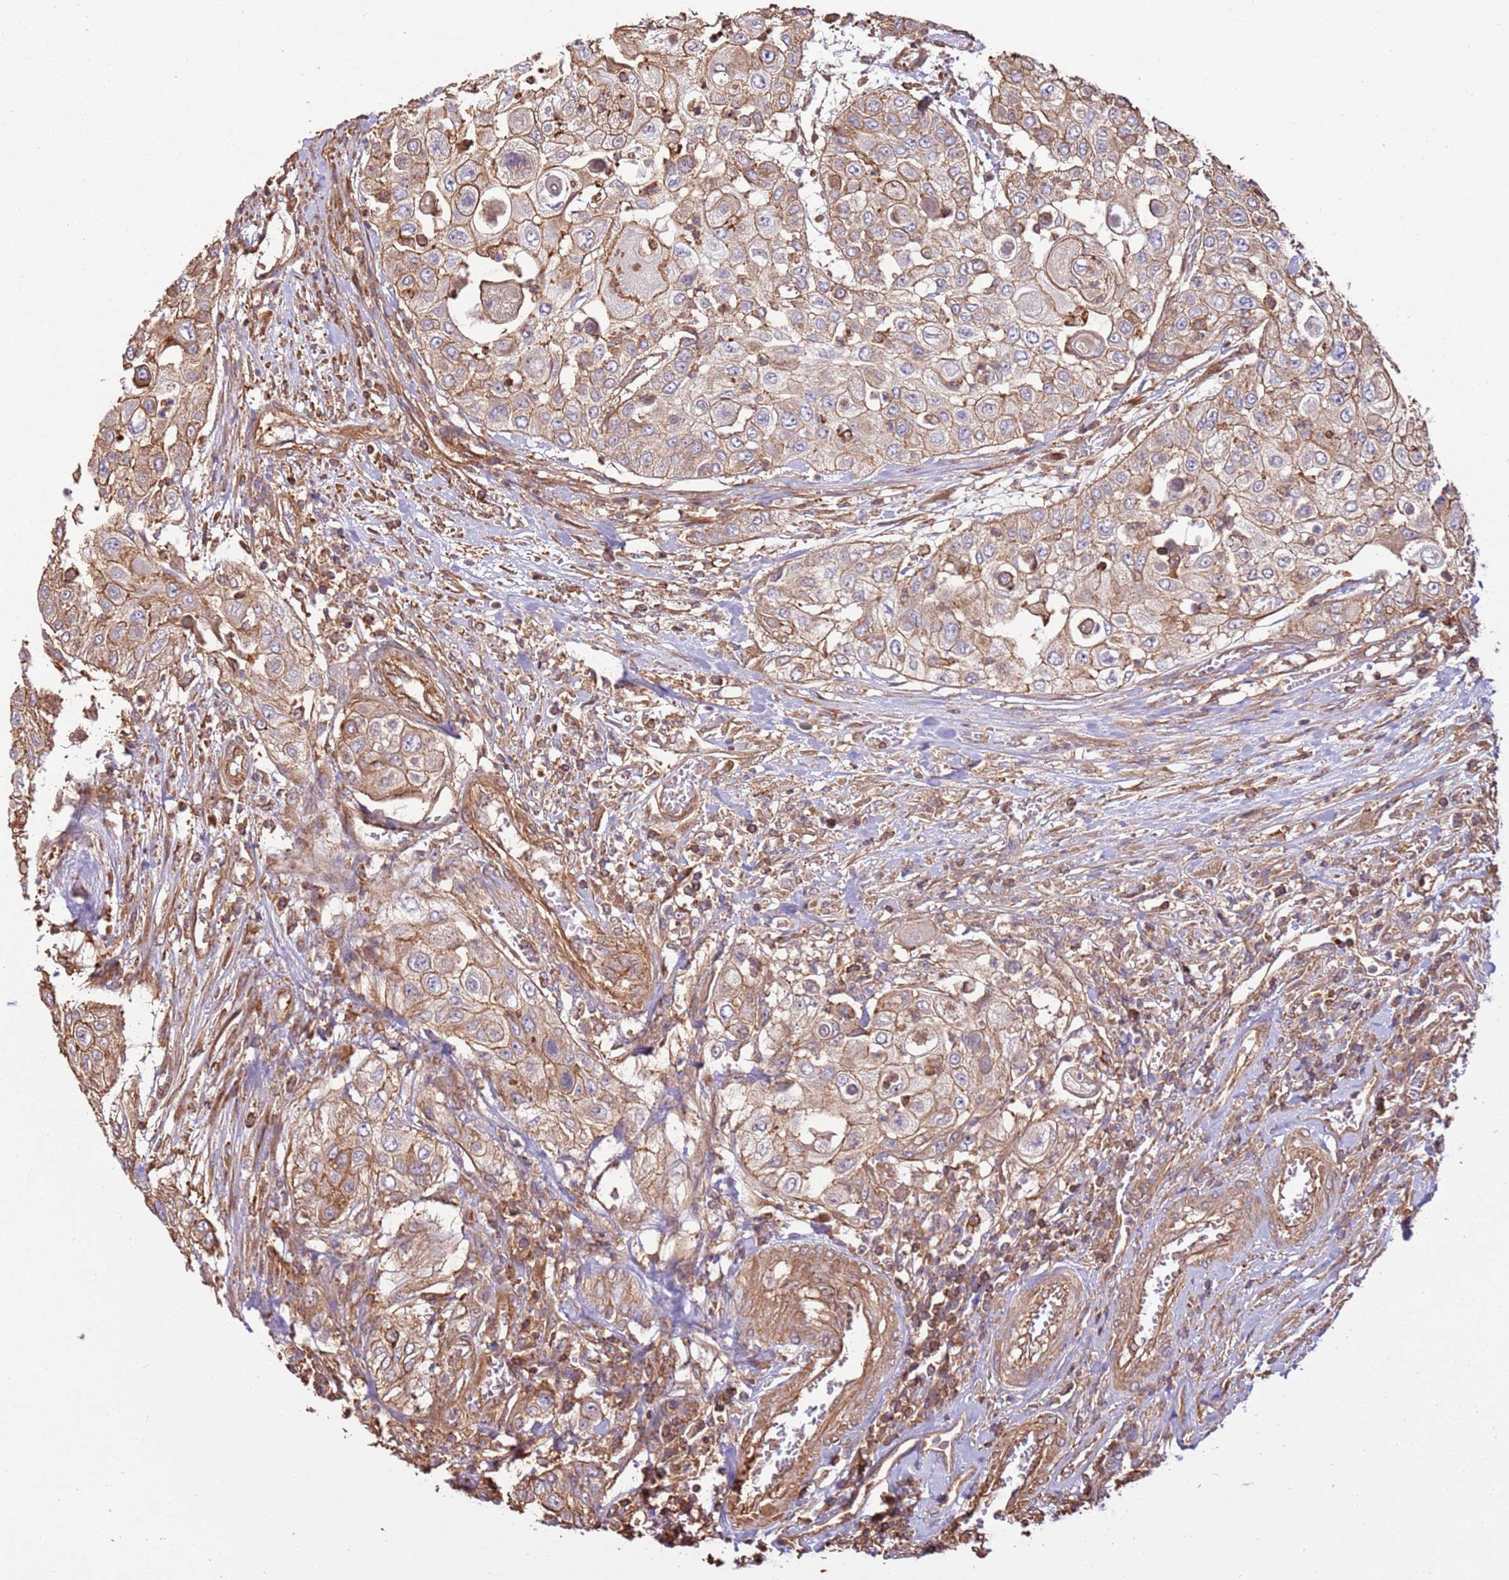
{"staining": {"intensity": "weak", "quantity": ">75%", "location": "cytoplasmic/membranous"}, "tissue": "urothelial cancer", "cell_type": "Tumor cells", "image_type": "cancer", "snomed": [{"axis": "morphology", "description": "Urothelial carcinoma, High grade"}, {"axis": "topography", "description": "Urinary bladder"}], "caption": "Urothelial carcinoma (high-grade) stained with IHC demonstrates weak cytoplasmic/membranous positivity in approximately >75% of tumor cells.", "gene": "ACVR2A", "patient": {"sex": "female", "age": 79}}